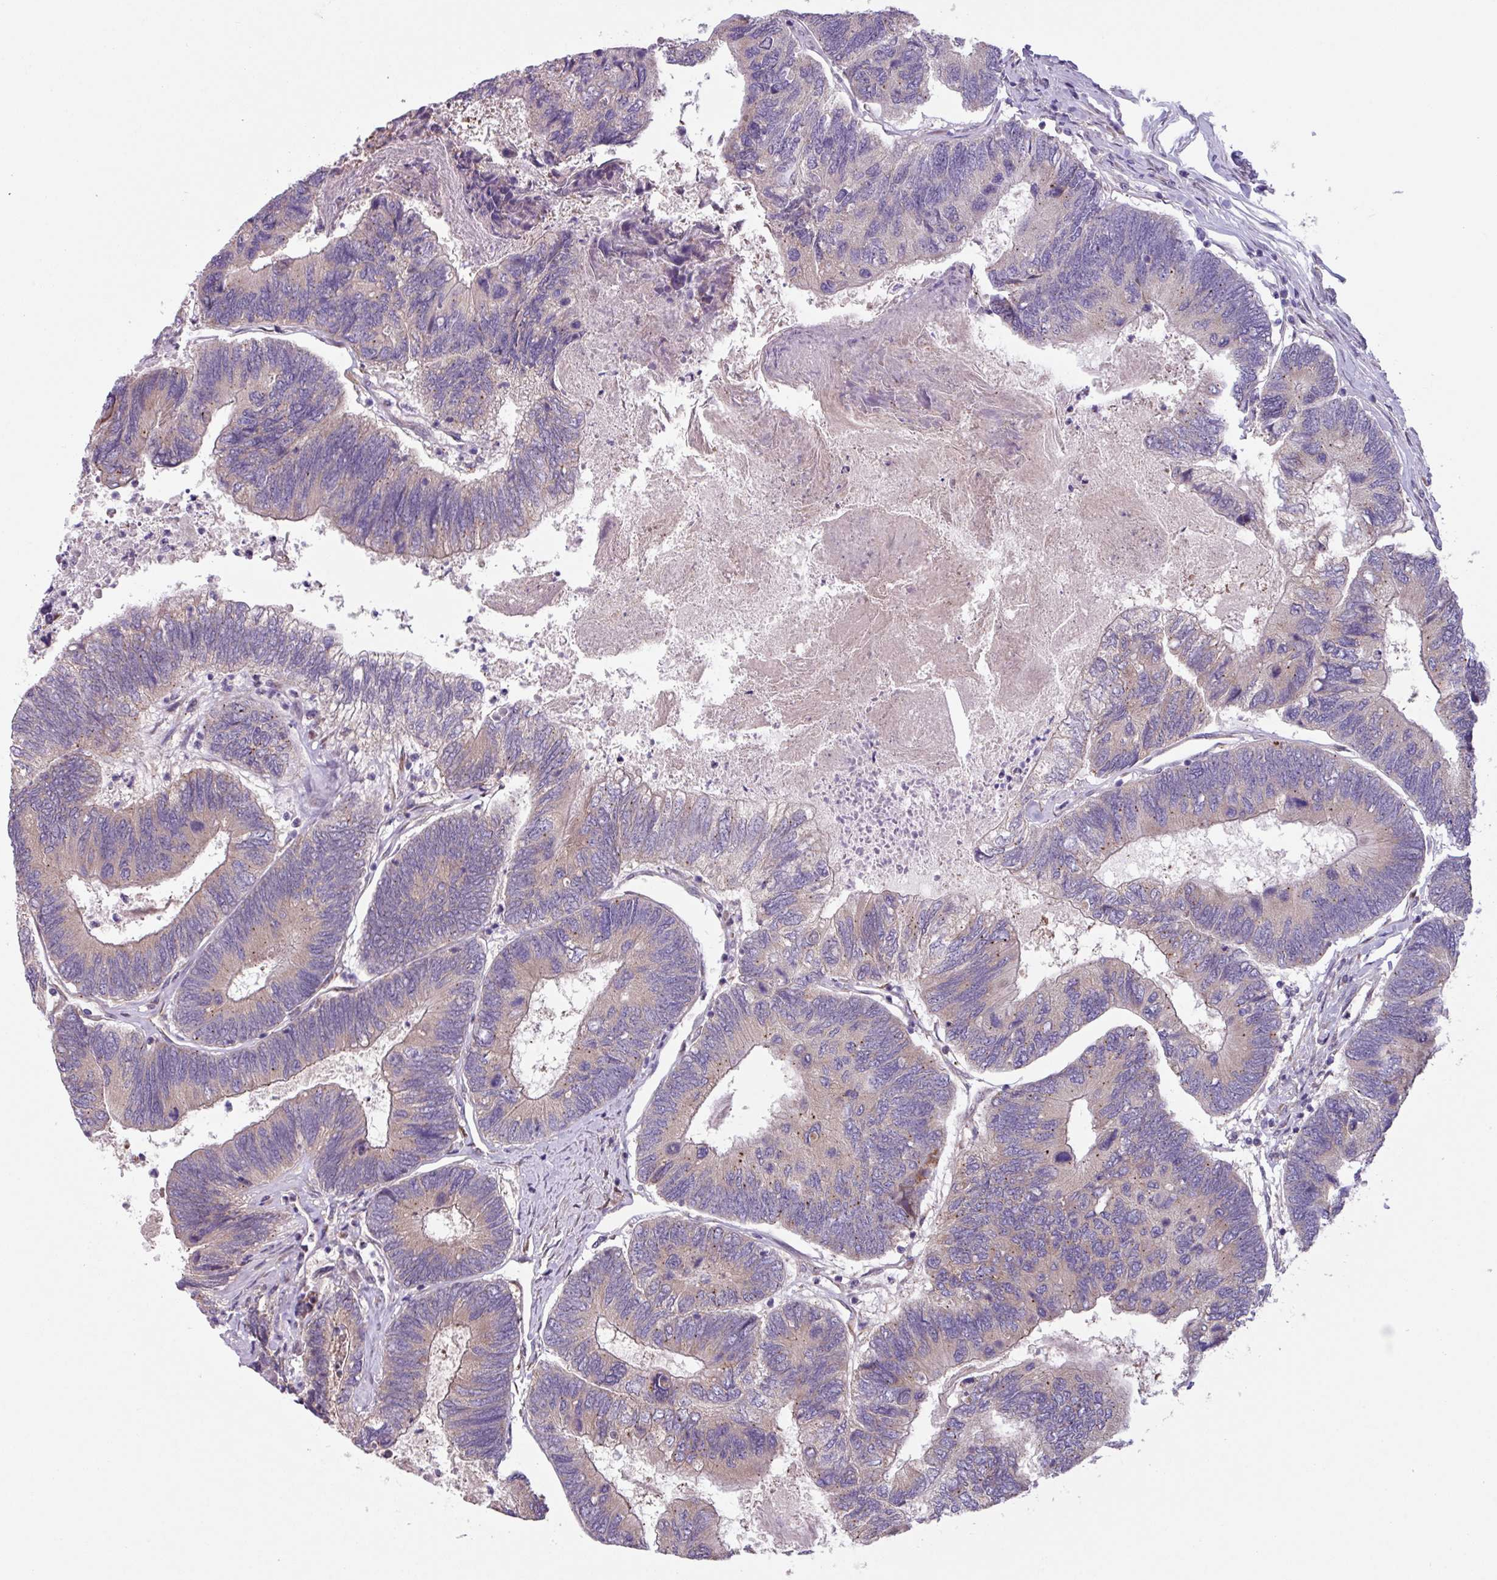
{"staining": {"intensity": "weak", "quantity": "<25%", "location": "cytoplasmic/membranous"}, "tissue": "colorectal cancer", "cell_type": "Tumor cells", "image_type": "cancer", "snomed": [{"axis": "morphology", "description": "Adenocarcinoma, NOS"}, {"axis": "topography", "description": "Colon"}], "caption": "The immunohistochemistry (IHC) histopathology image has no significant staining in tumor cells of adenocarcinoma (colorectal) tissue. The staining was performed using DAB (3,3'-diaminobenzidine) to visualize the protein expression in brown, while the nuclei were stained in blue with hematoxylin (Magnification: 20x).", "gene": "C20orf27", "patient": {"sex": "female", "age": 67}}